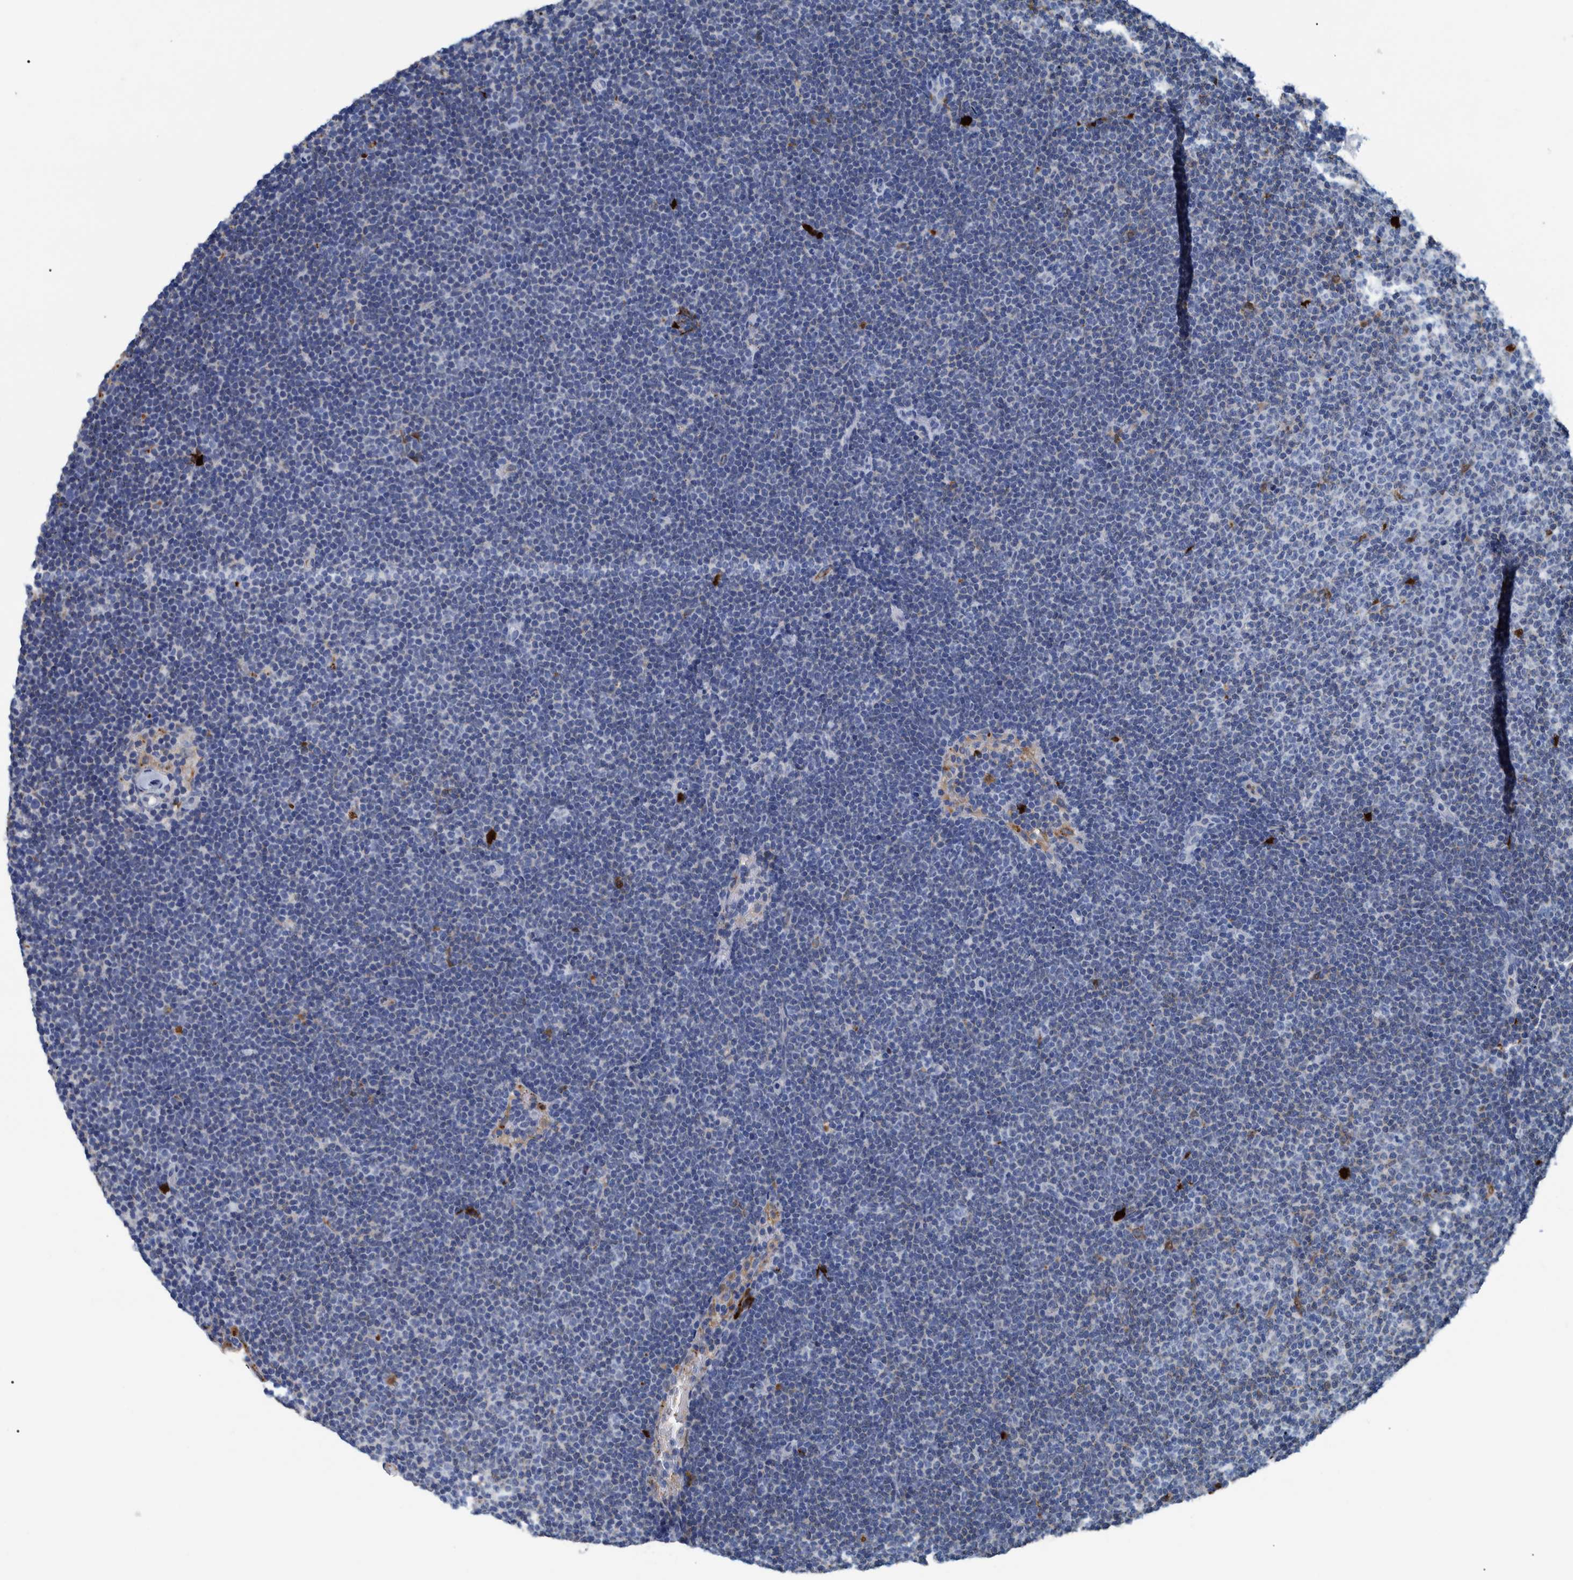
{"staining": {"intensity": "negative", "quantity": "none", "location": "none"}, "tissue": "lymphoma", "cell_type": "Tumor cells", "image_type": "cancer", "snomed": [{"axis": "morphology", "description": "Malignant lymphoma, non-Hodgkin's type, Low grade"}, {"axis": "topography", "description": "Lymph node"}], "caption": "A high-resolution image shows IHC staining of malignant lymphoma, non-Hodgkin's type (low-grade), which shows no significant staining in tumor cells.", "gene": "IDO1", "patient": {"sex": "female", "age": 53}}